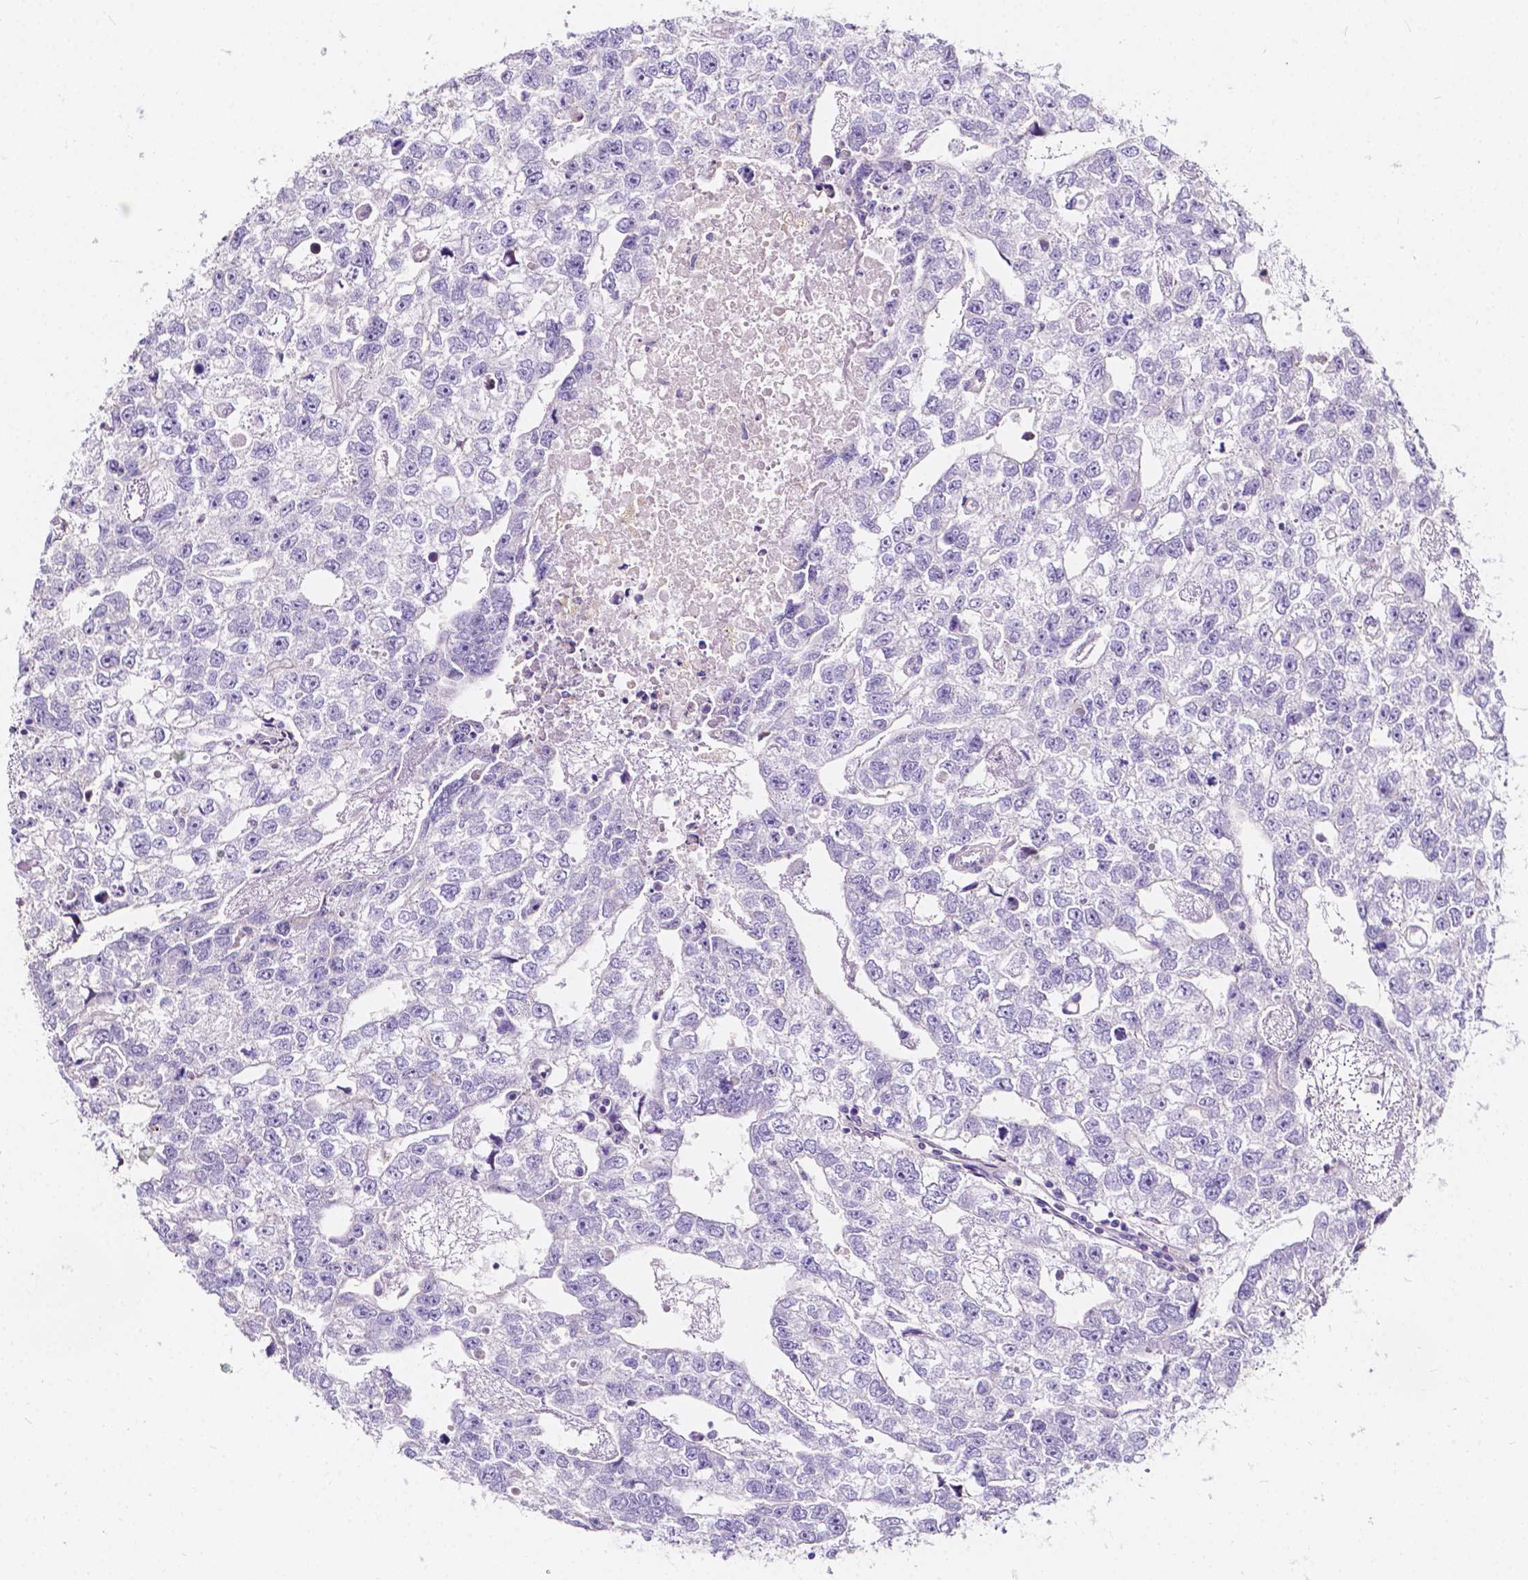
{"staining": {"intensity": "negative", "quantity": "none", "location": "none"}, "tissue": "testis cancer", "cell_type": "Tumor cells", "image_type": "cancer", "snomed": [{"axis": "morphology", "description": "Carcinoma, Embryonal, NOS"}, {"axis": "morphology", "description": "Teratoma, malignant, NOS"}, {"axis": "topography", "description": "Testis"}], "caption": "Tumor cells are negative for brown protein staining in testis cancer (embryonal carcinoma). (Brightfield microscopy of DAB IHC at high magnification).", "gene": "CLSTN2", "patient": {"sex": "male", "age": 44}}